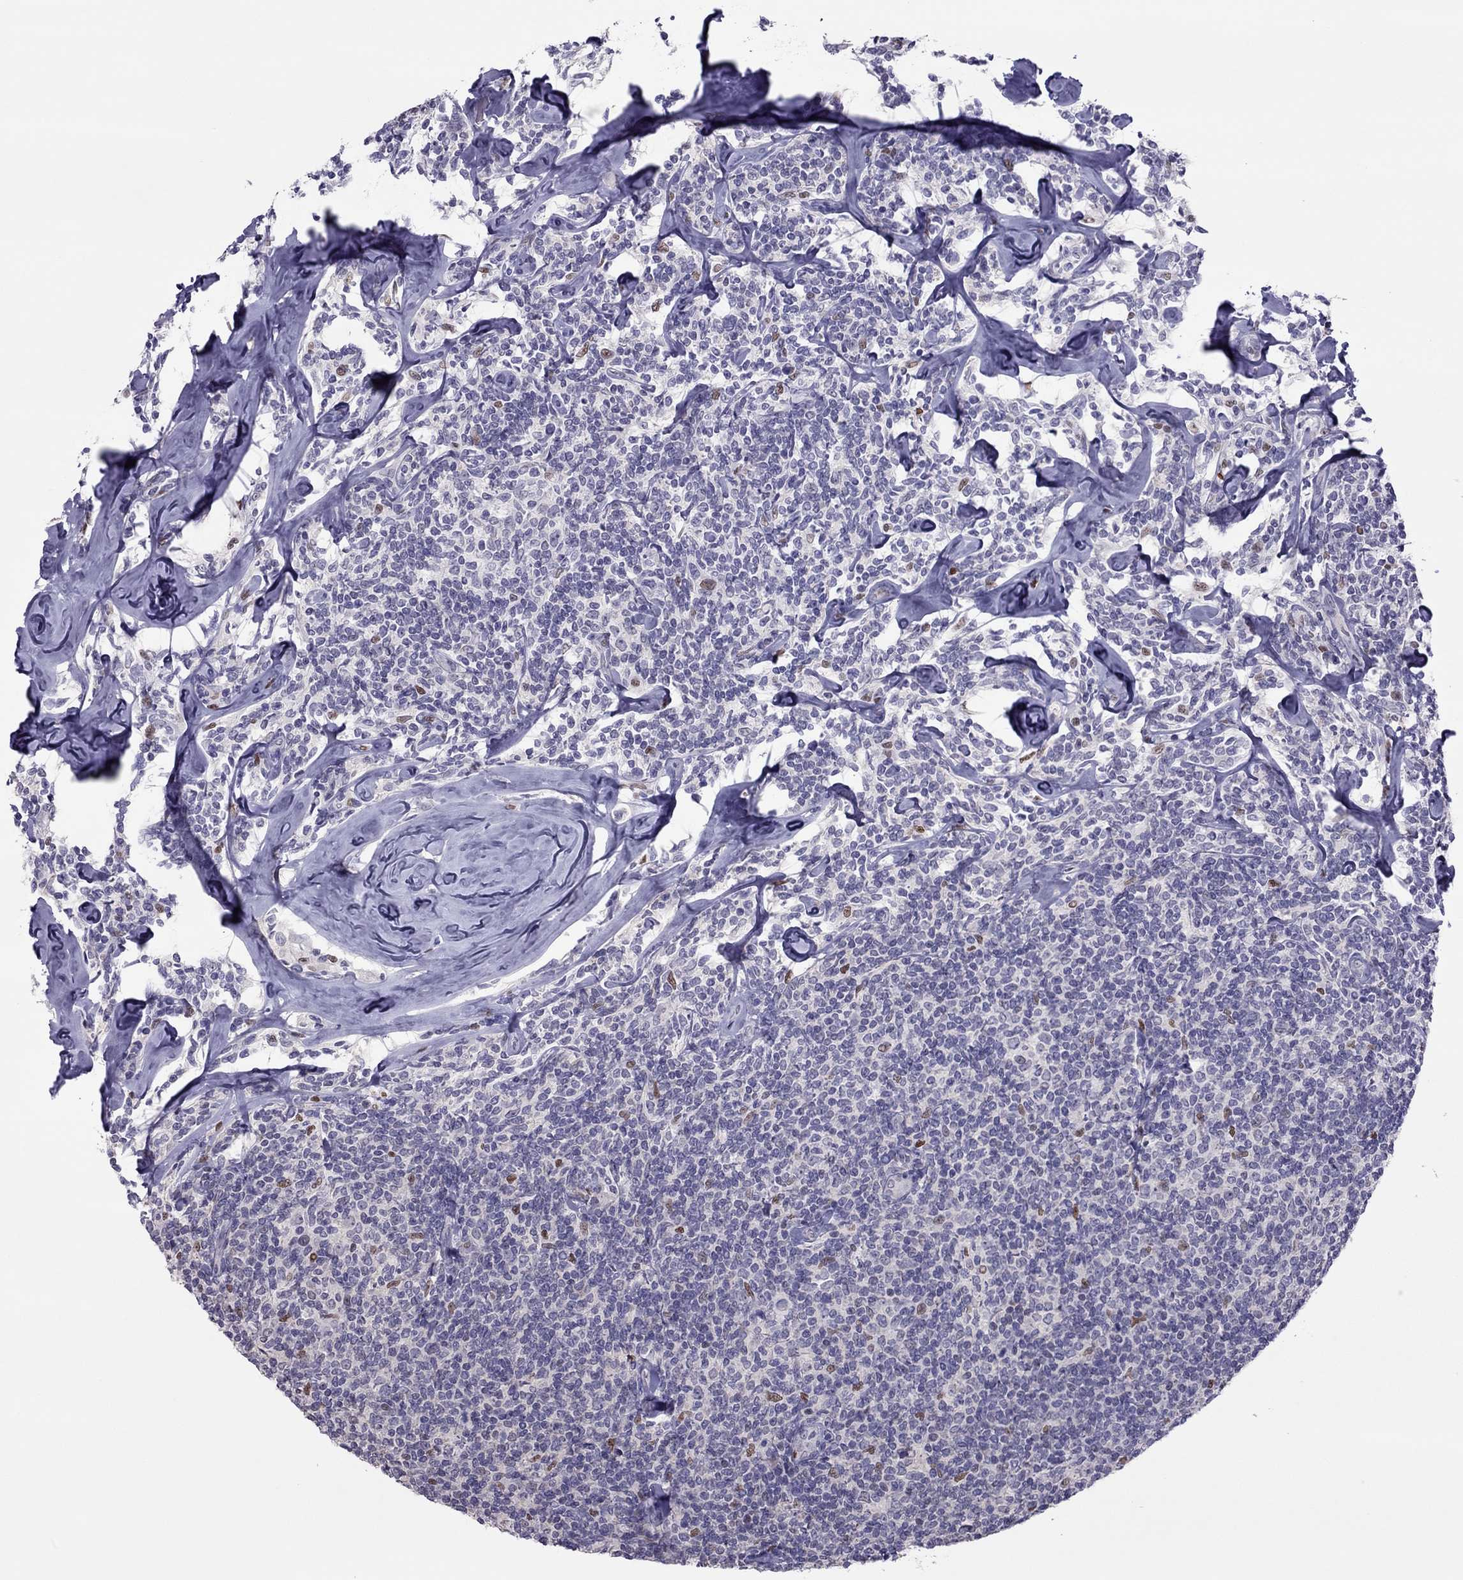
{"staining": {"intensity": "negative", "quantity": "none", "location": "none"}, "tissue": "lymphoma", "cell_type": "Tumor cells", "image_type": "cancer", "snomed": [{"axis": "morphology", "description": "Malignant lymphoma, non-Hodgkin's type, Low grade"}, {"axis": "topography", "description": "Lymph node"}], "caption": "The immunohistochemistry histopathology image has no significant expression in tumor cells of malignant lymphoma, non-Hodgkin's type (low-grade) tissue.", "gene": "SPINT3", "patient": {"sex": "female", "age": 56}}